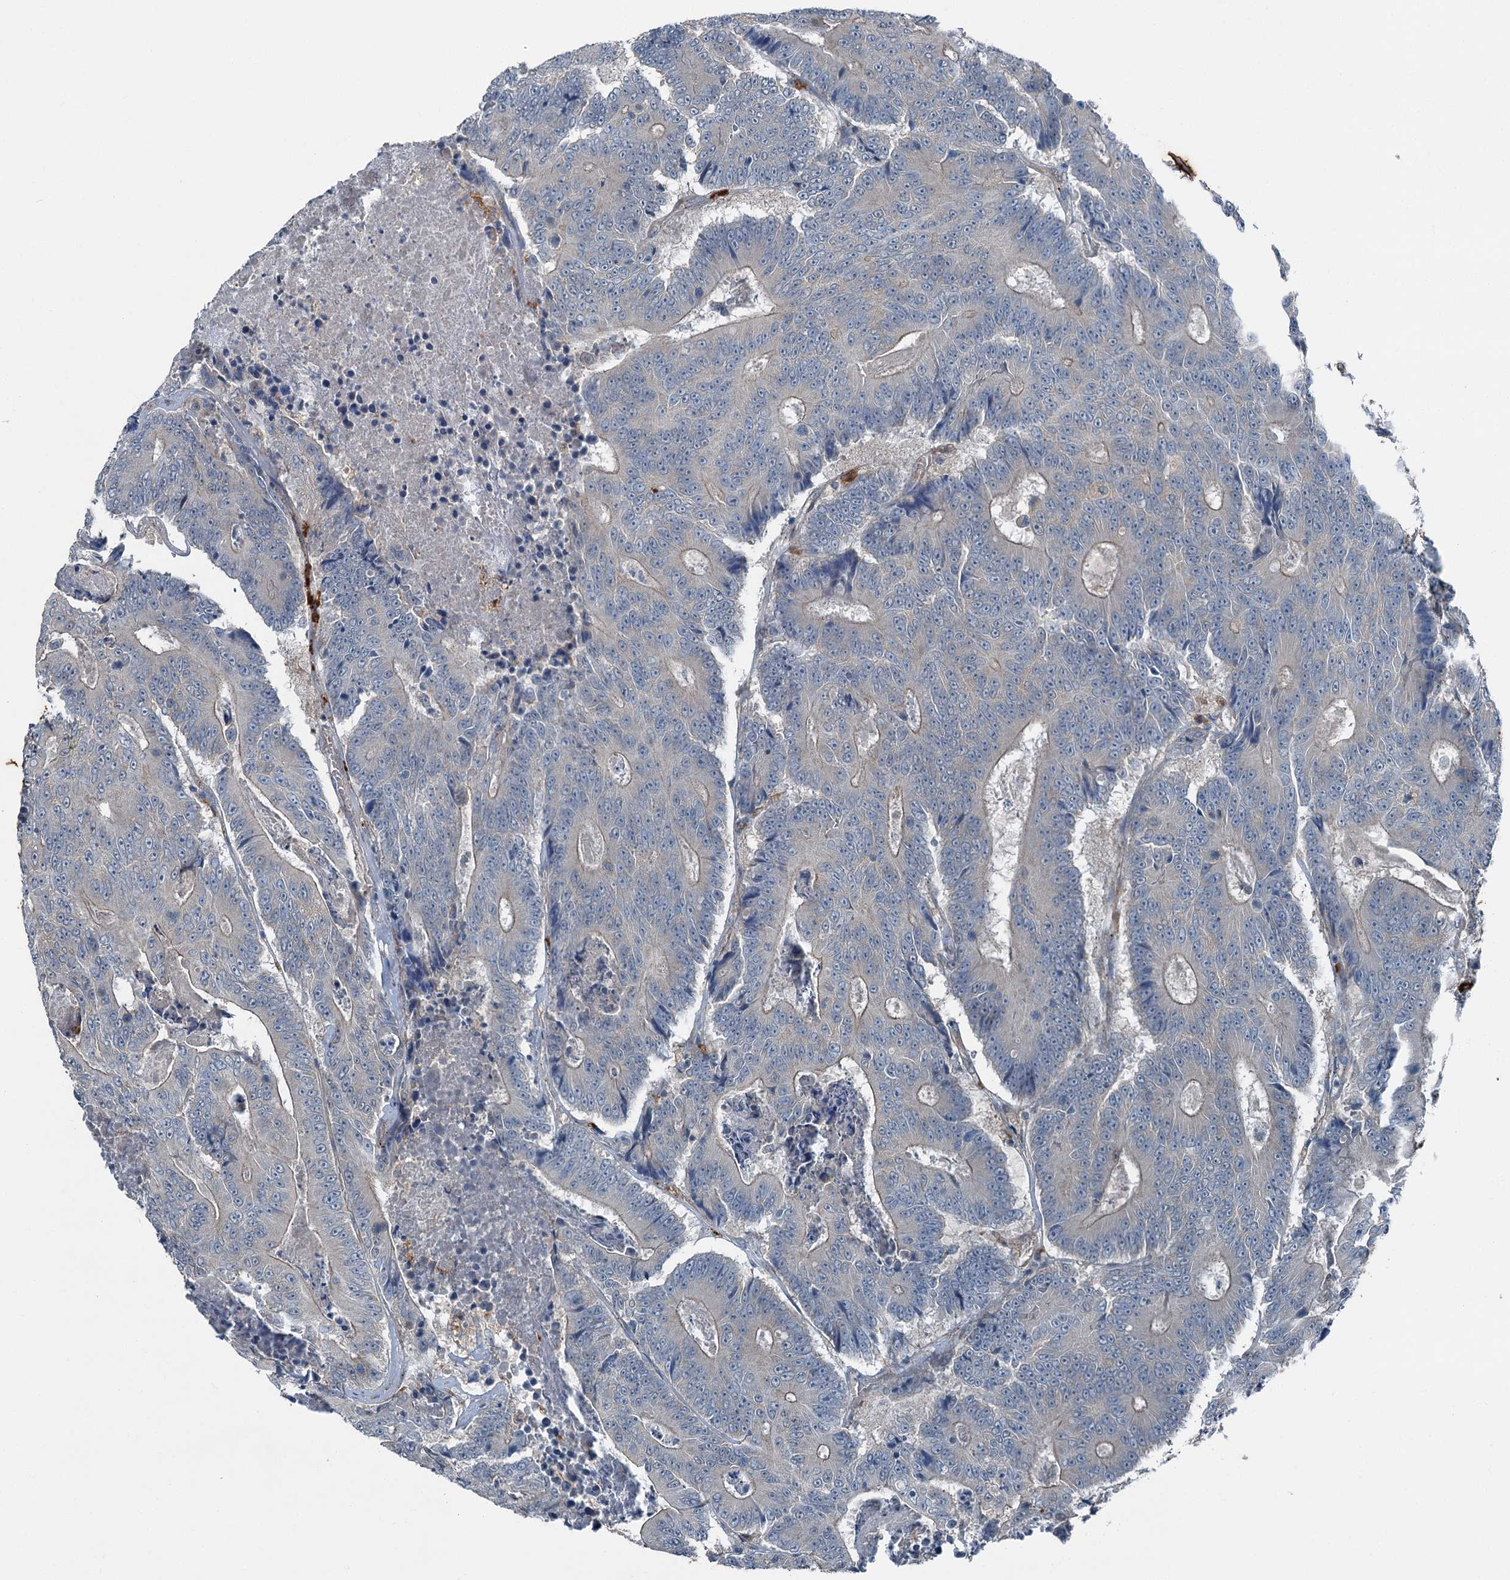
{"staining": {"intensity": "weak", "quantity": "<25%", "location": "cytoplasmic/membranous"}, "tissue": "colorectal cancer", "cell_type": "Tumor cells", "image_type": "cancer", "snomed": [{"axis": "morphology", "description": "Adenocarcinoma, NOS"}, {"axis": "topography", "description": "Colon"}], "caption": "Histopathology image shows no protein positivity in tumor cells of colorectal adenocarcinoma tissue.", "gene": "AXL", "patient": {"sex": "male", "age": 83}}